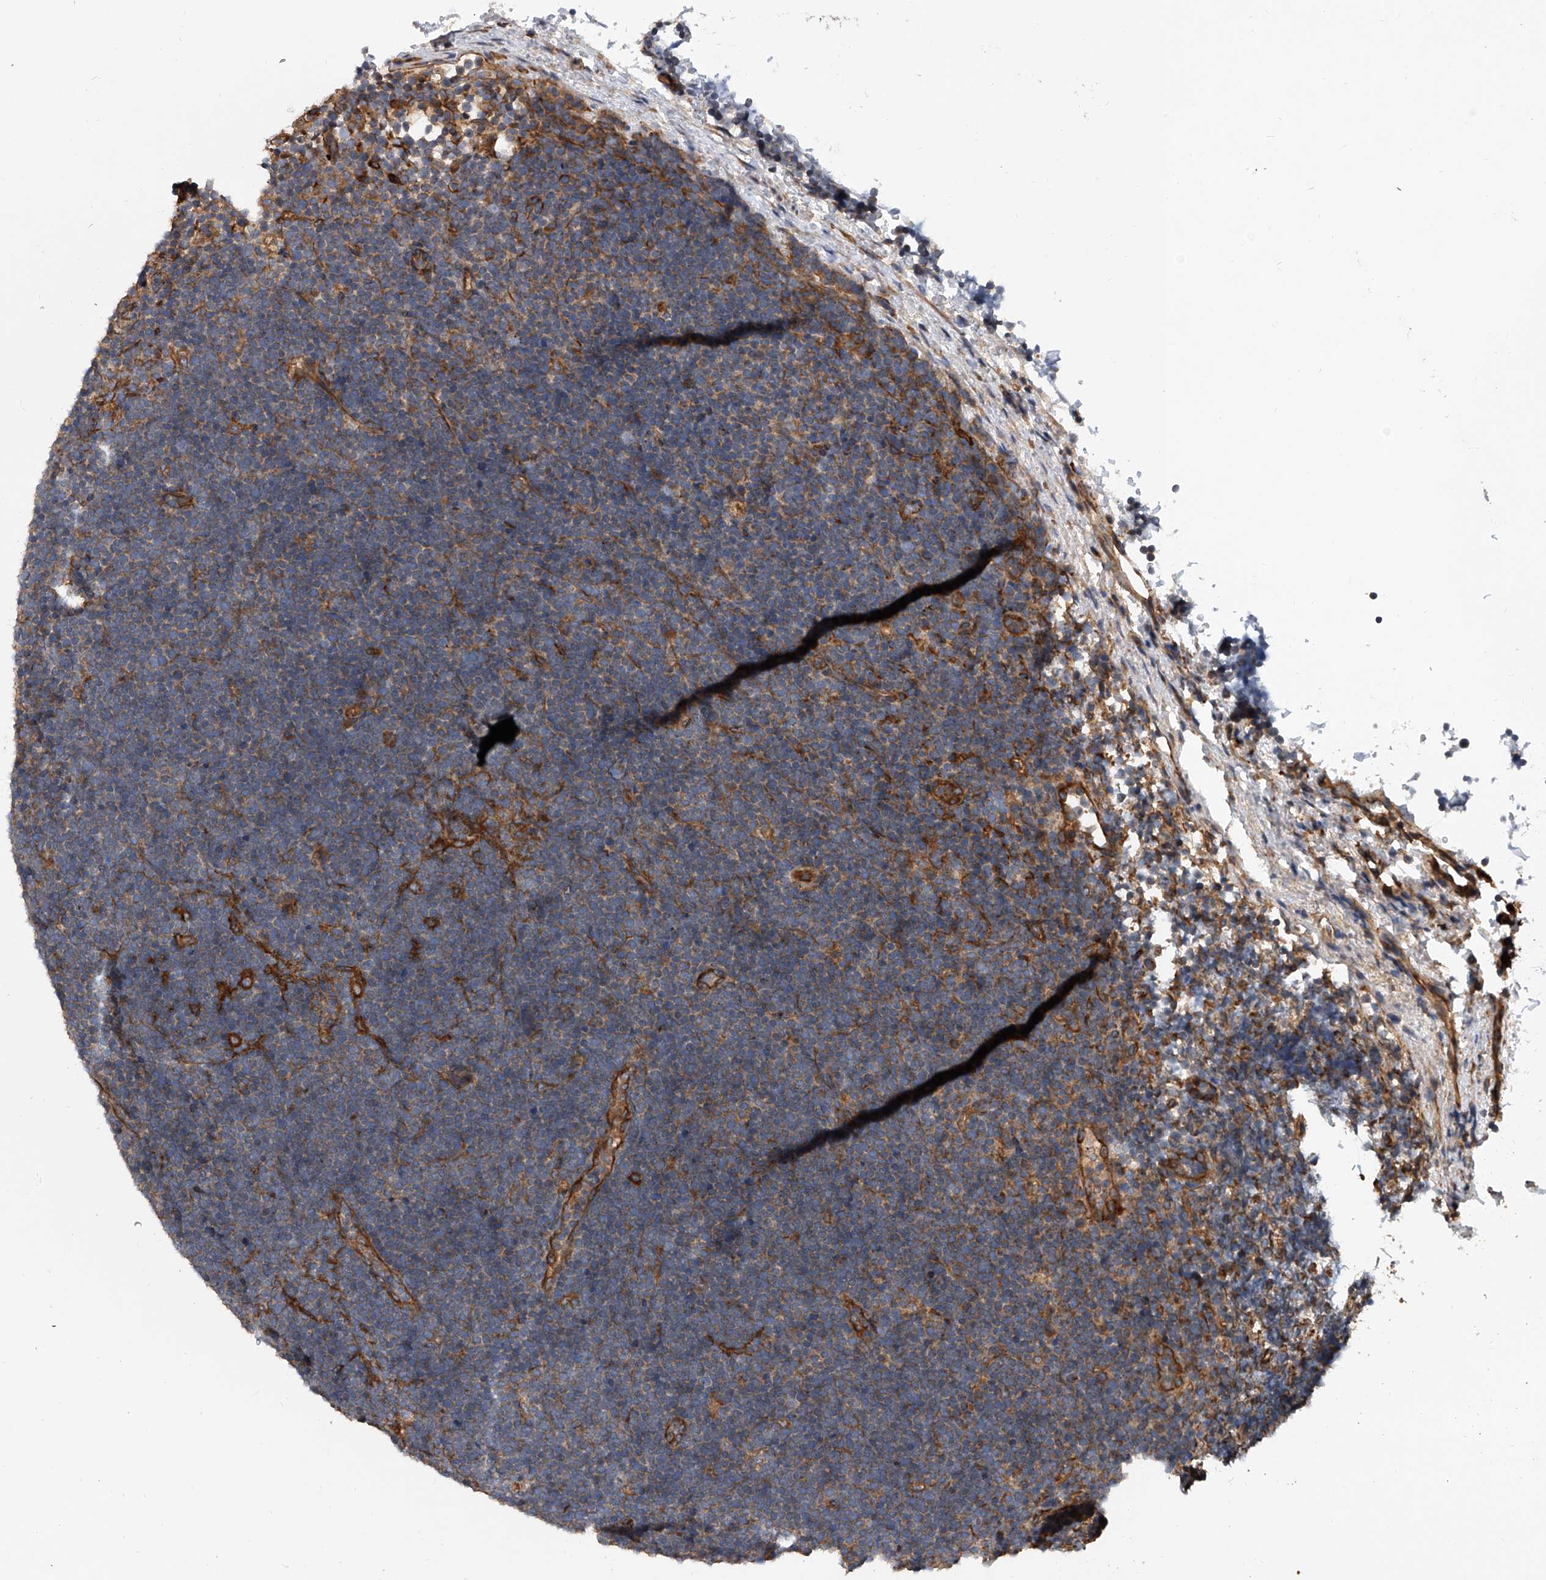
{"staining": {"intensity": "negative", "quantity": "none", "location": "none"}, "tissue": "lymphoma", "cell_type": "Tumor cells", "image_type": "cancer", "snomed": [{"axis": "morphology", "description": "Malignant lymphoma, non-Hodgkin's type, High grade"}, {"axis": "topography", "description": "Lymph node"}], "caption": "Malignant lymphoma, non-Hodgkin's type (high-grade) stained for a protein using immunohistochemistry displays no expression tumor cells.", "gene": "EXOC4", "patient": {"sex": "male", "age": 13}}